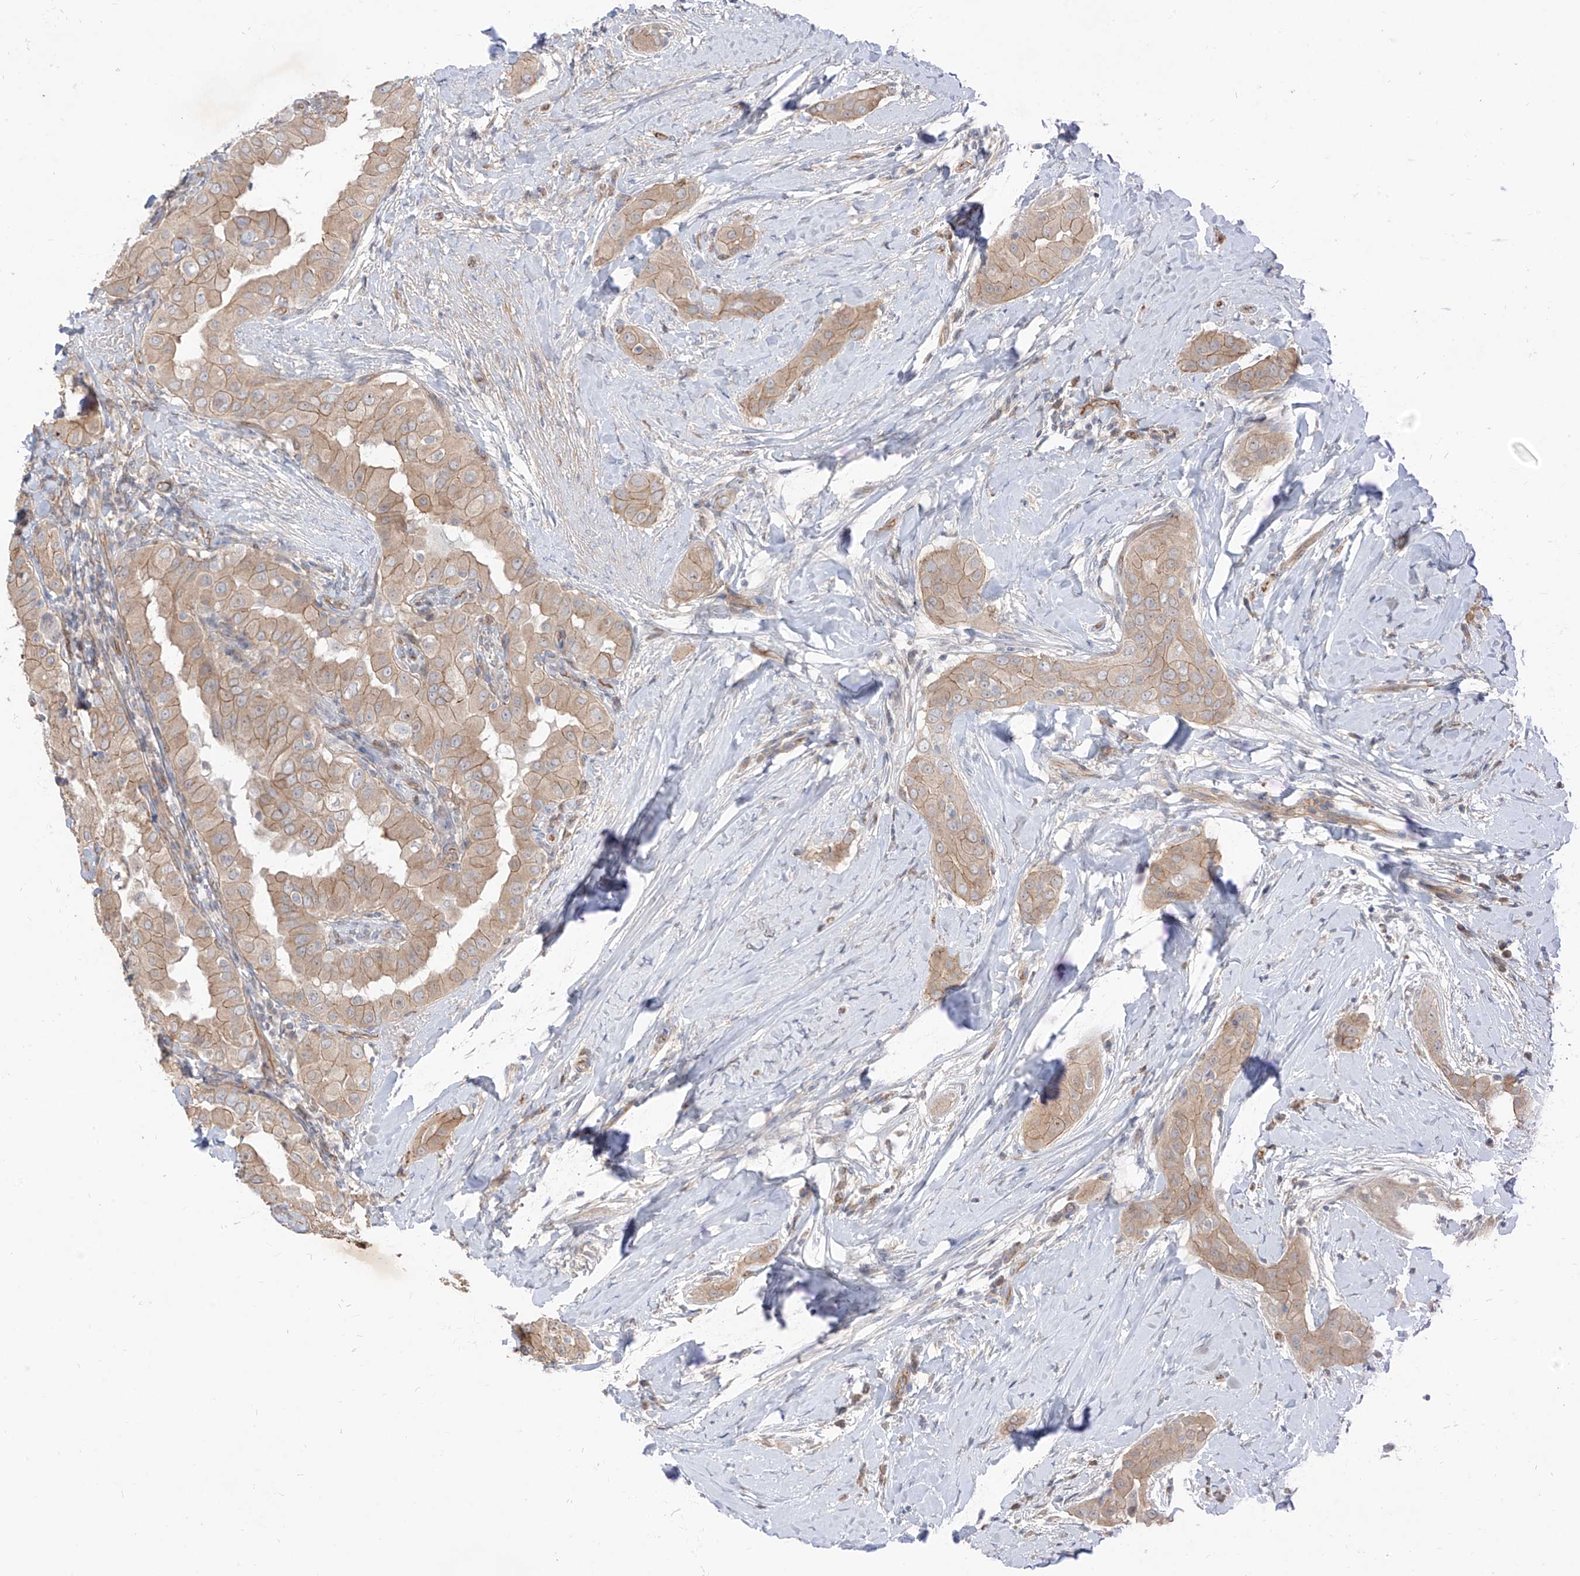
{"staining": {"intensity": "moderate", "quantity": ">75%", "location": "cytoplasmic/membranous"}, "tissue": "thyroid cancer", "cell_type": "Tumor cells", "image_type": "cancer", "snomed": [{"axis": "morphology", "description": "Papillary adenocarcinoma, NOS"}, {"axis": "topography", "description": "Thyroid gland"}], "caption": "Human thyroid cancer stained for a protein (brown) displays moderate cytoplasmic/membranous positive expression in about >75% of tumor cells.", "gene": "EPHX4", "patient": {"sex": "male", "age": 33}}